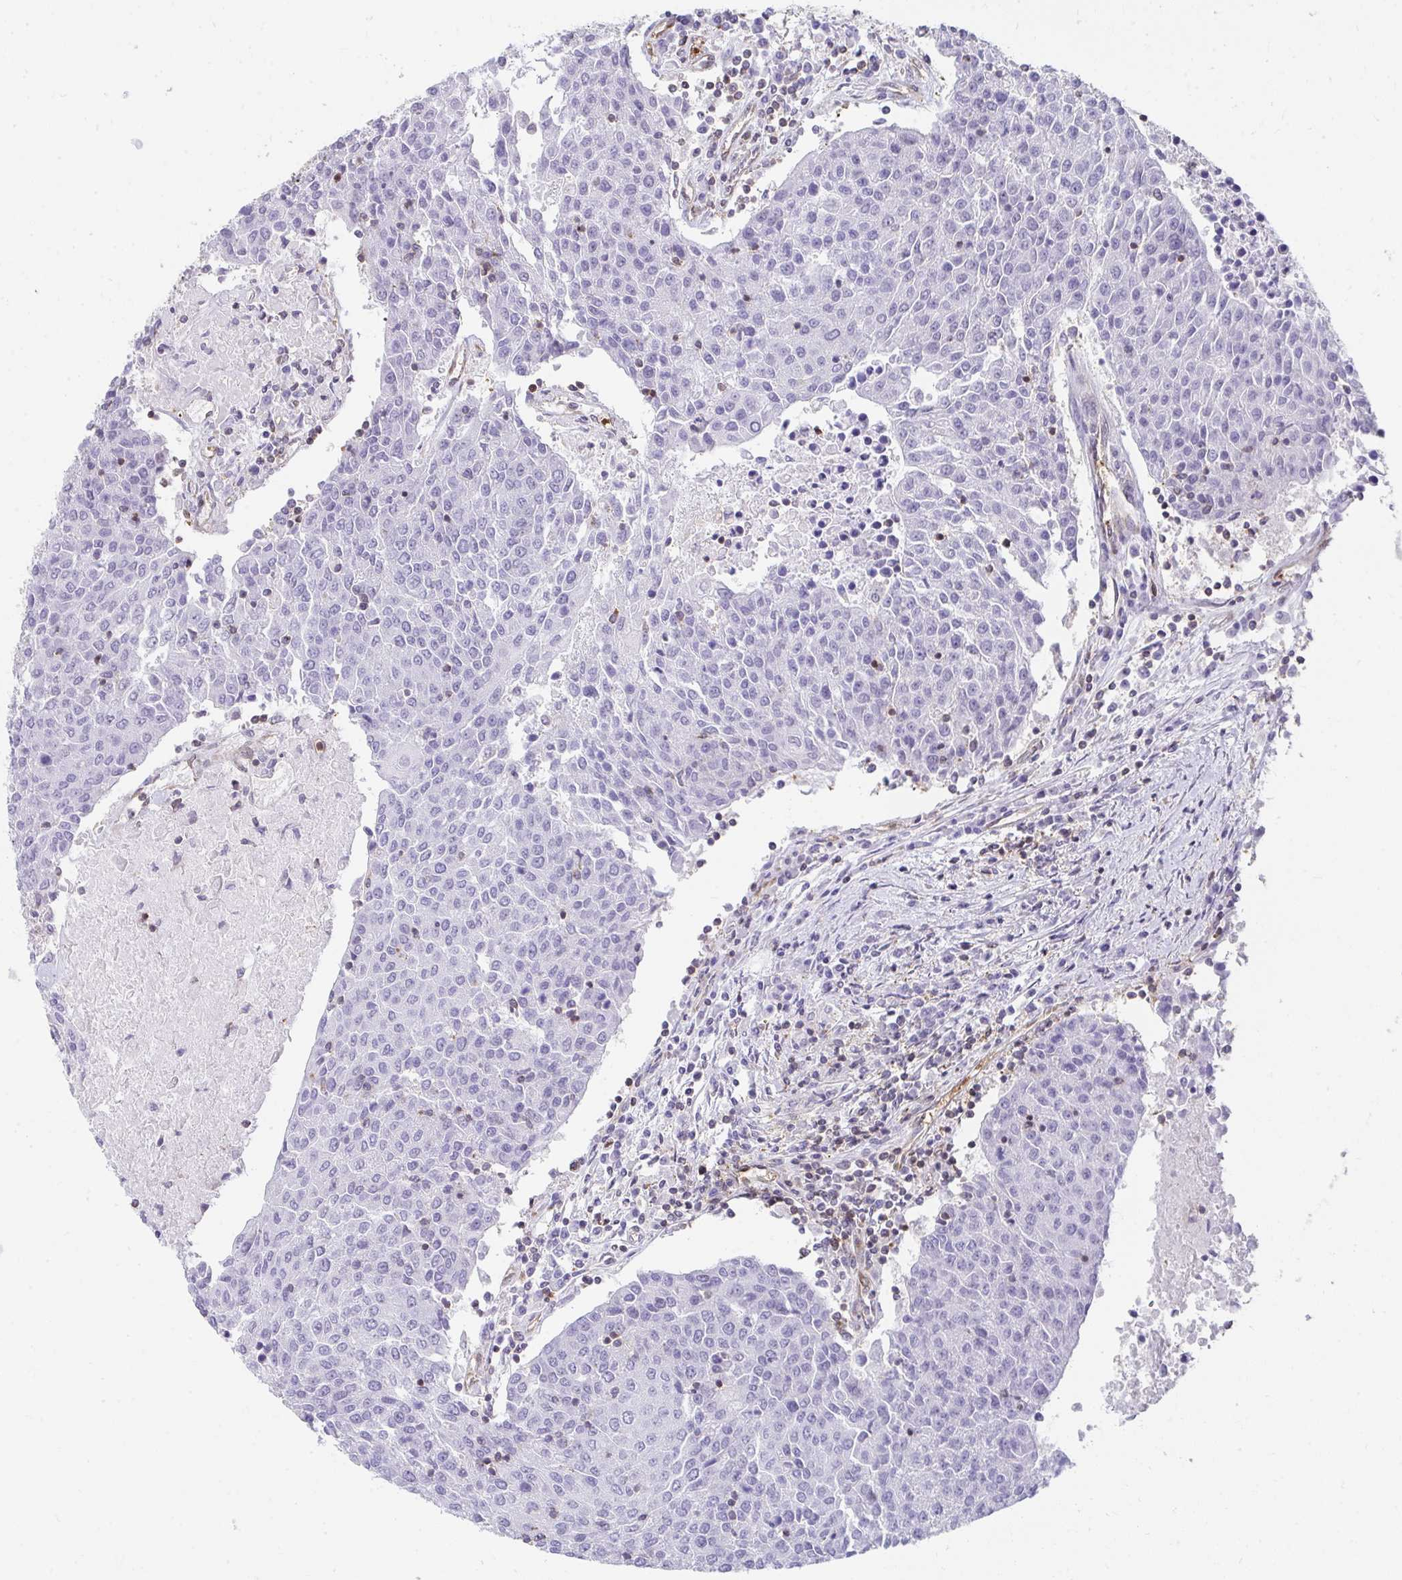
{"staining": {"intensity": "negative", "quantity": "none", "location": "none"}, "tissue": "urothelial cancer", "cell_type": "Tumor cells", "image_type": "cancer", "snomed": [{"axis": "morphology", "description": "Urothelial carcinoma, High grade"}, {"axis": "topography", "description": "Urinary bladder"}], "caption": "This image is of urothelial cancer stained with IHC to label a protein in brown with the nuclei are counter-stained blue. There is no expression in tumor cells. (Brightfield microscopy of DAB (3,3'-diaminobenzidine) IHC at high magnification).", "gene": "FOXN3", "patient": {"sex": "female", "age": 85}}